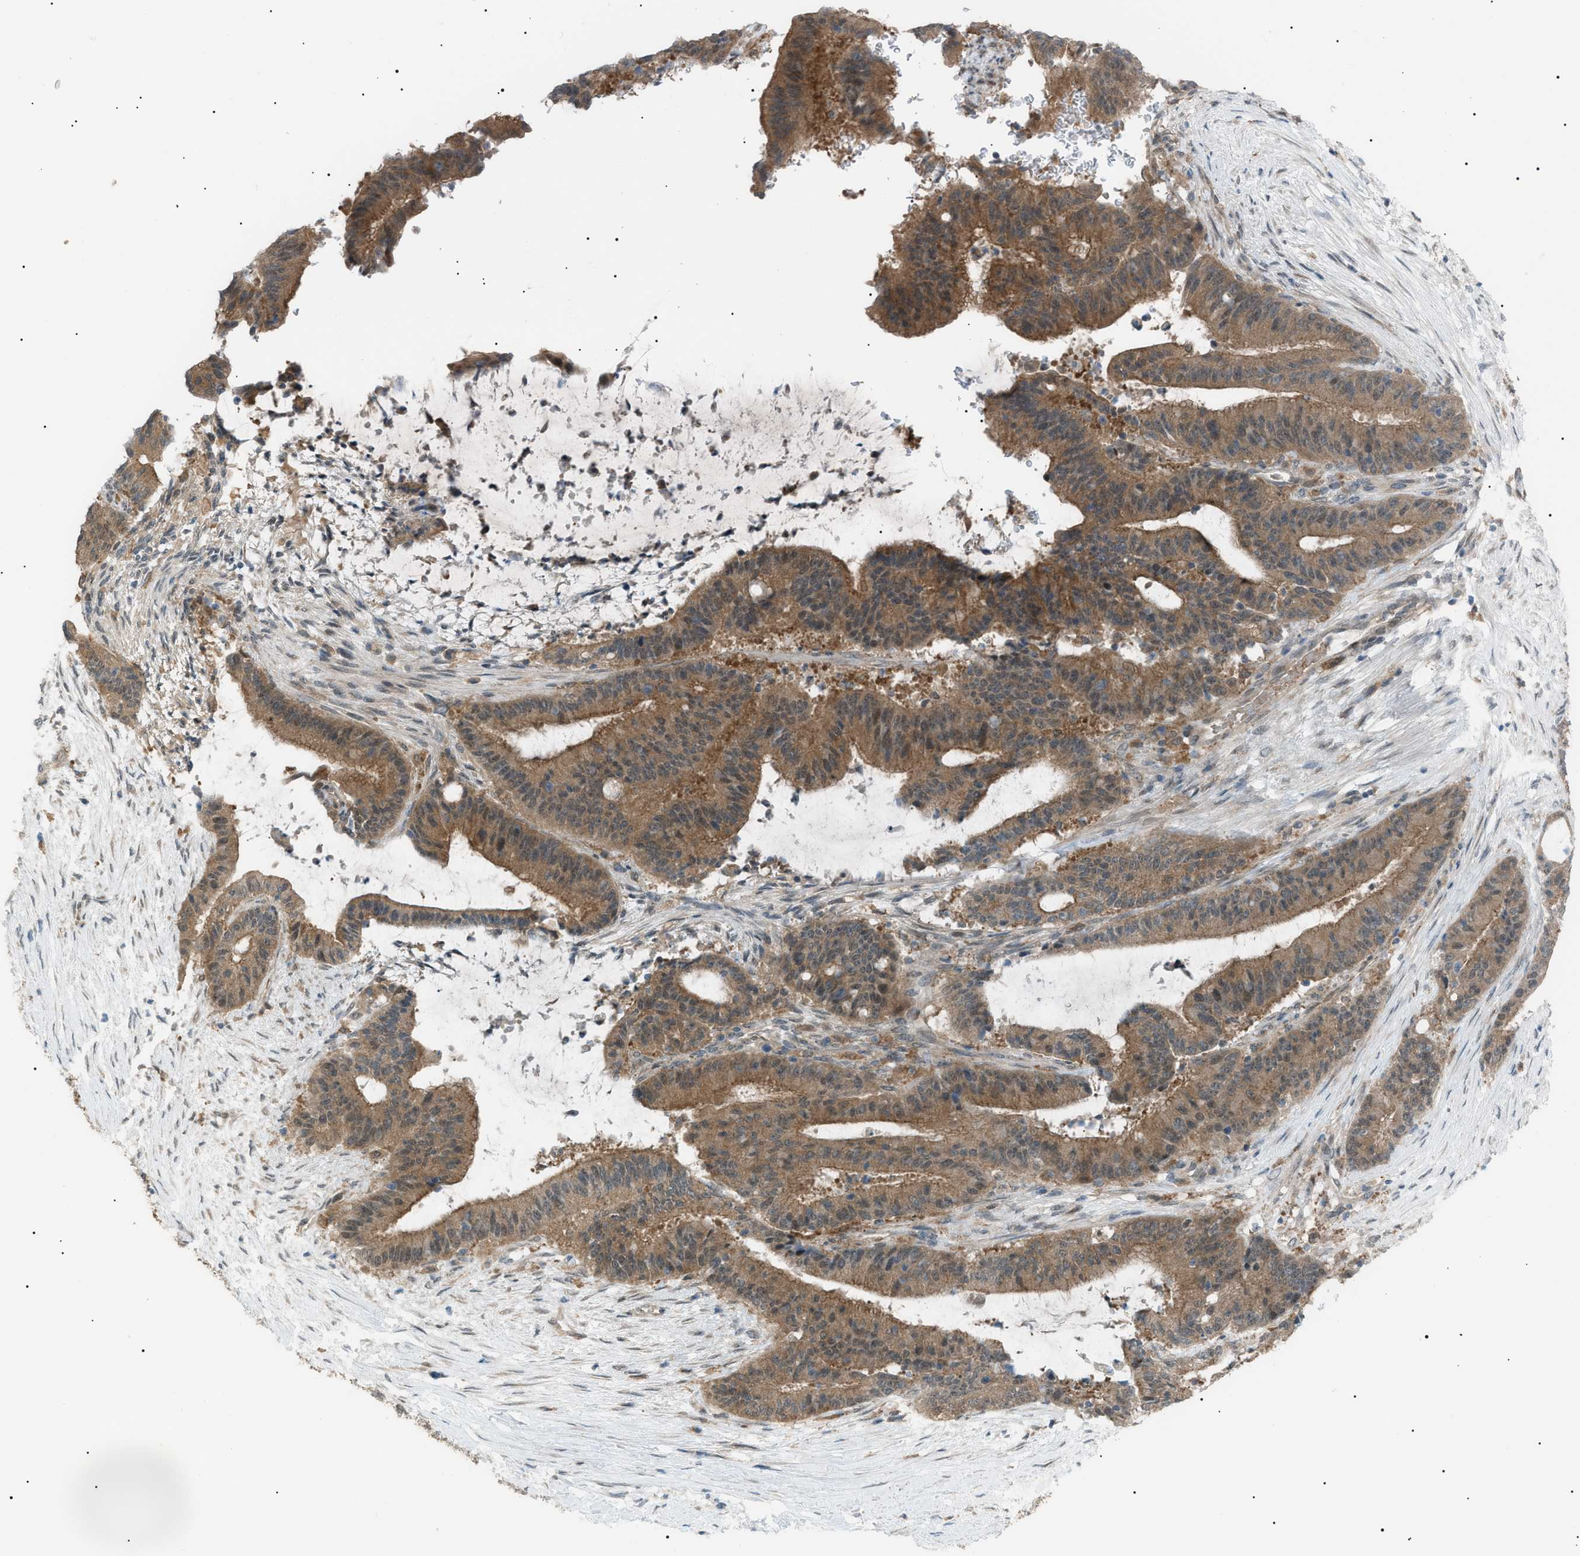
{"staining": {"intensity": "moderate", "quantity": "25%-75%", "location": "cytoplasmic/membranous"}, "tissue": "liver cancer", "cell_type": "Tumor cells", "image_type": "cancer", "snomed": [{"axis": "morphology", "description": "Cholangiocarcinoma"}, {"axis": "topography", "description": "Liver"}], "caption": "High-power microscopy captured an immunohistochemistry photomicrograph of liver cholangiocarcinoma, revealing moderate cytoplasmic/membranous positivity in approximately 25%-75% of tumor cells.", "gene": "LPIN2", "patient": {"sex": "female", "age": 73}}